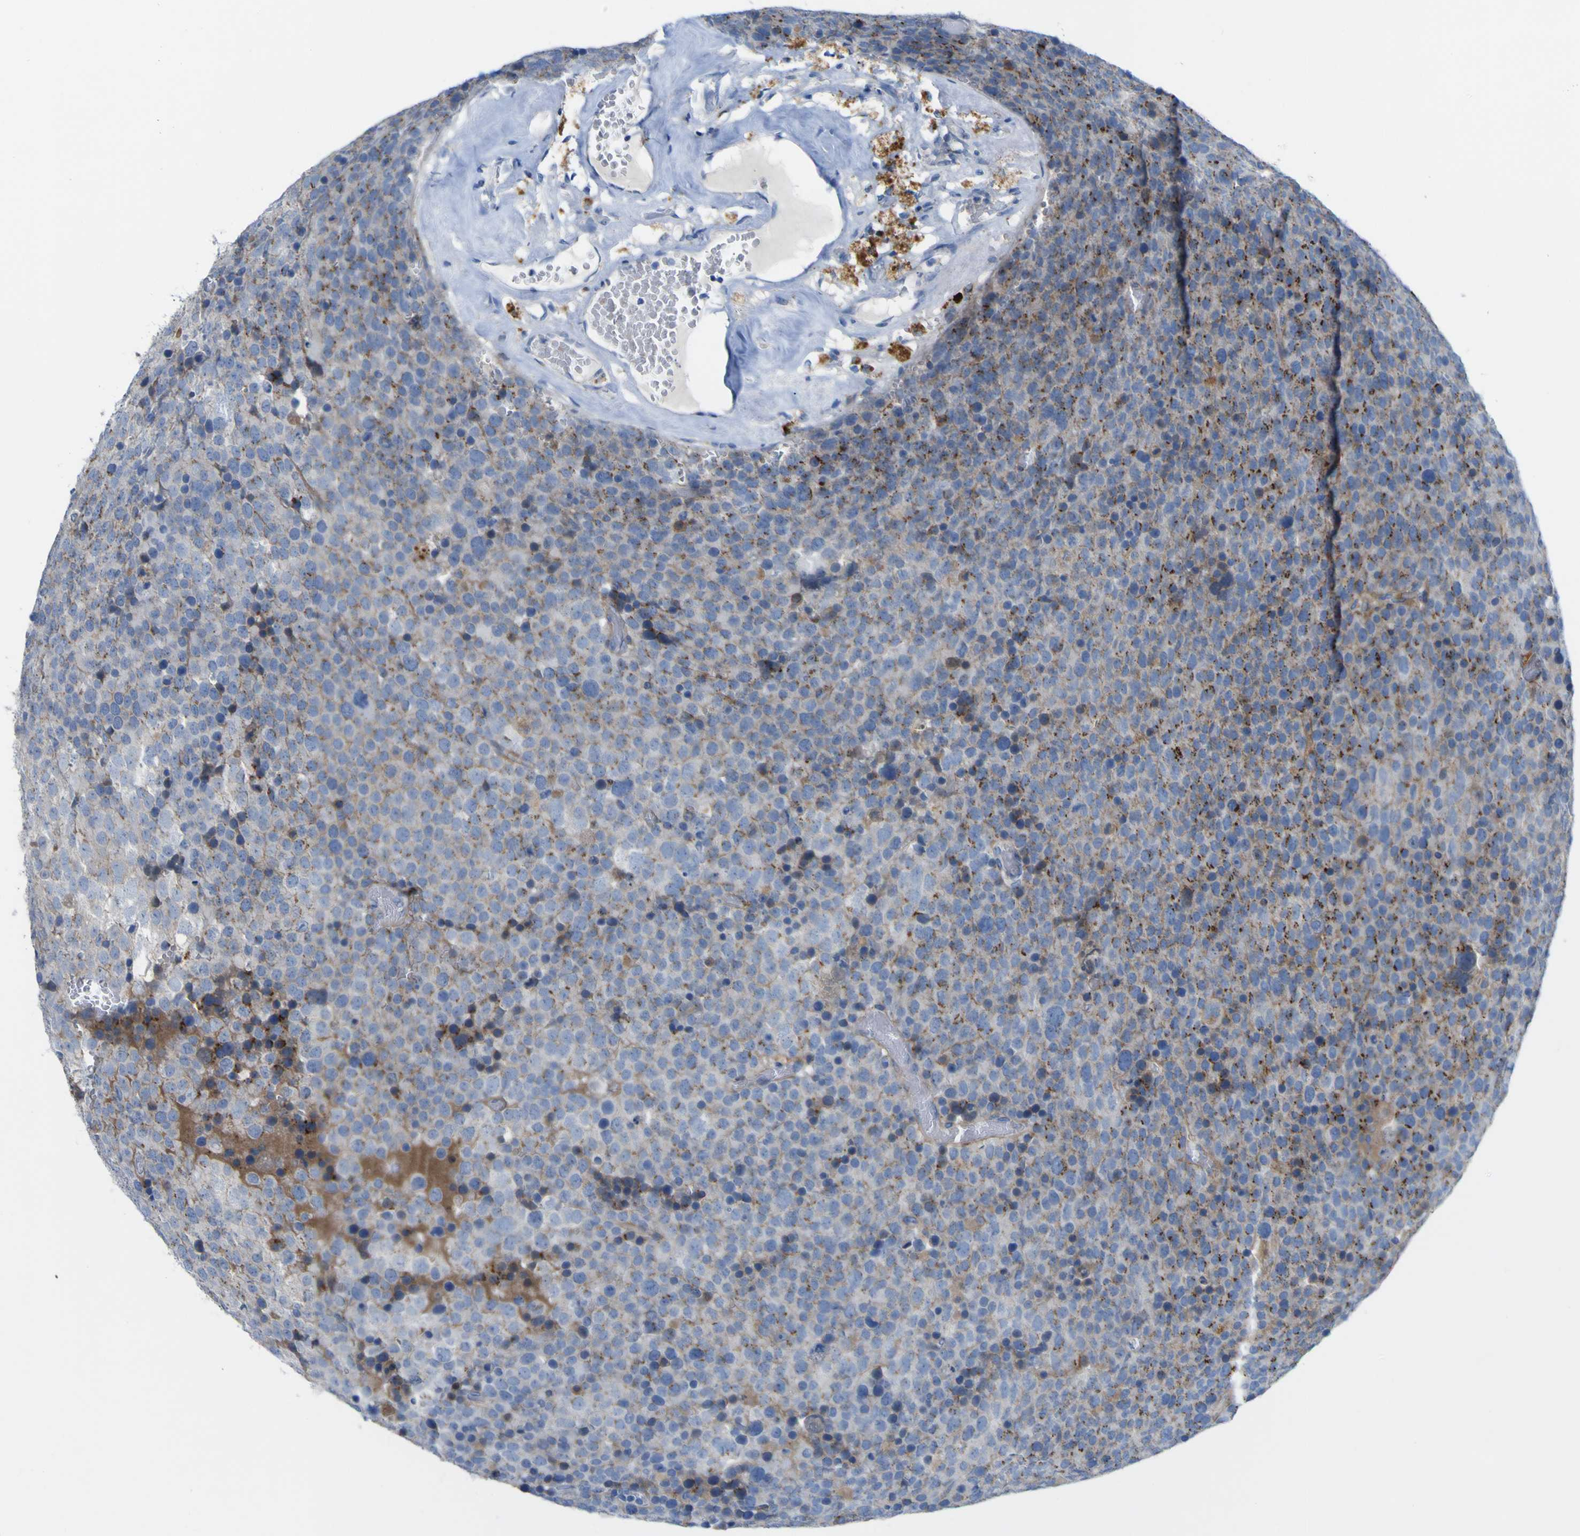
{"staining": {"intensity": "moderate", "quantity": "25%-75%", "location": "cytoplasmic/membranous"}, "tissue": "testis cancer", "cell_type": "Tumor cells", "image_type": "cancer", "snomed": [{"axis": "morphology", "description": "Seminoma, NOS"}, {"axis": "topography", "description": "Testis"}], "caption": "Moderate cytoplasmic/membranous expression for a protein is present in about 25%-75% of tumor cells of seminoma (testis) using immunohistochemistry.", "gene": "PTPRF", "patient": {"sex": "male", "age": 71}}